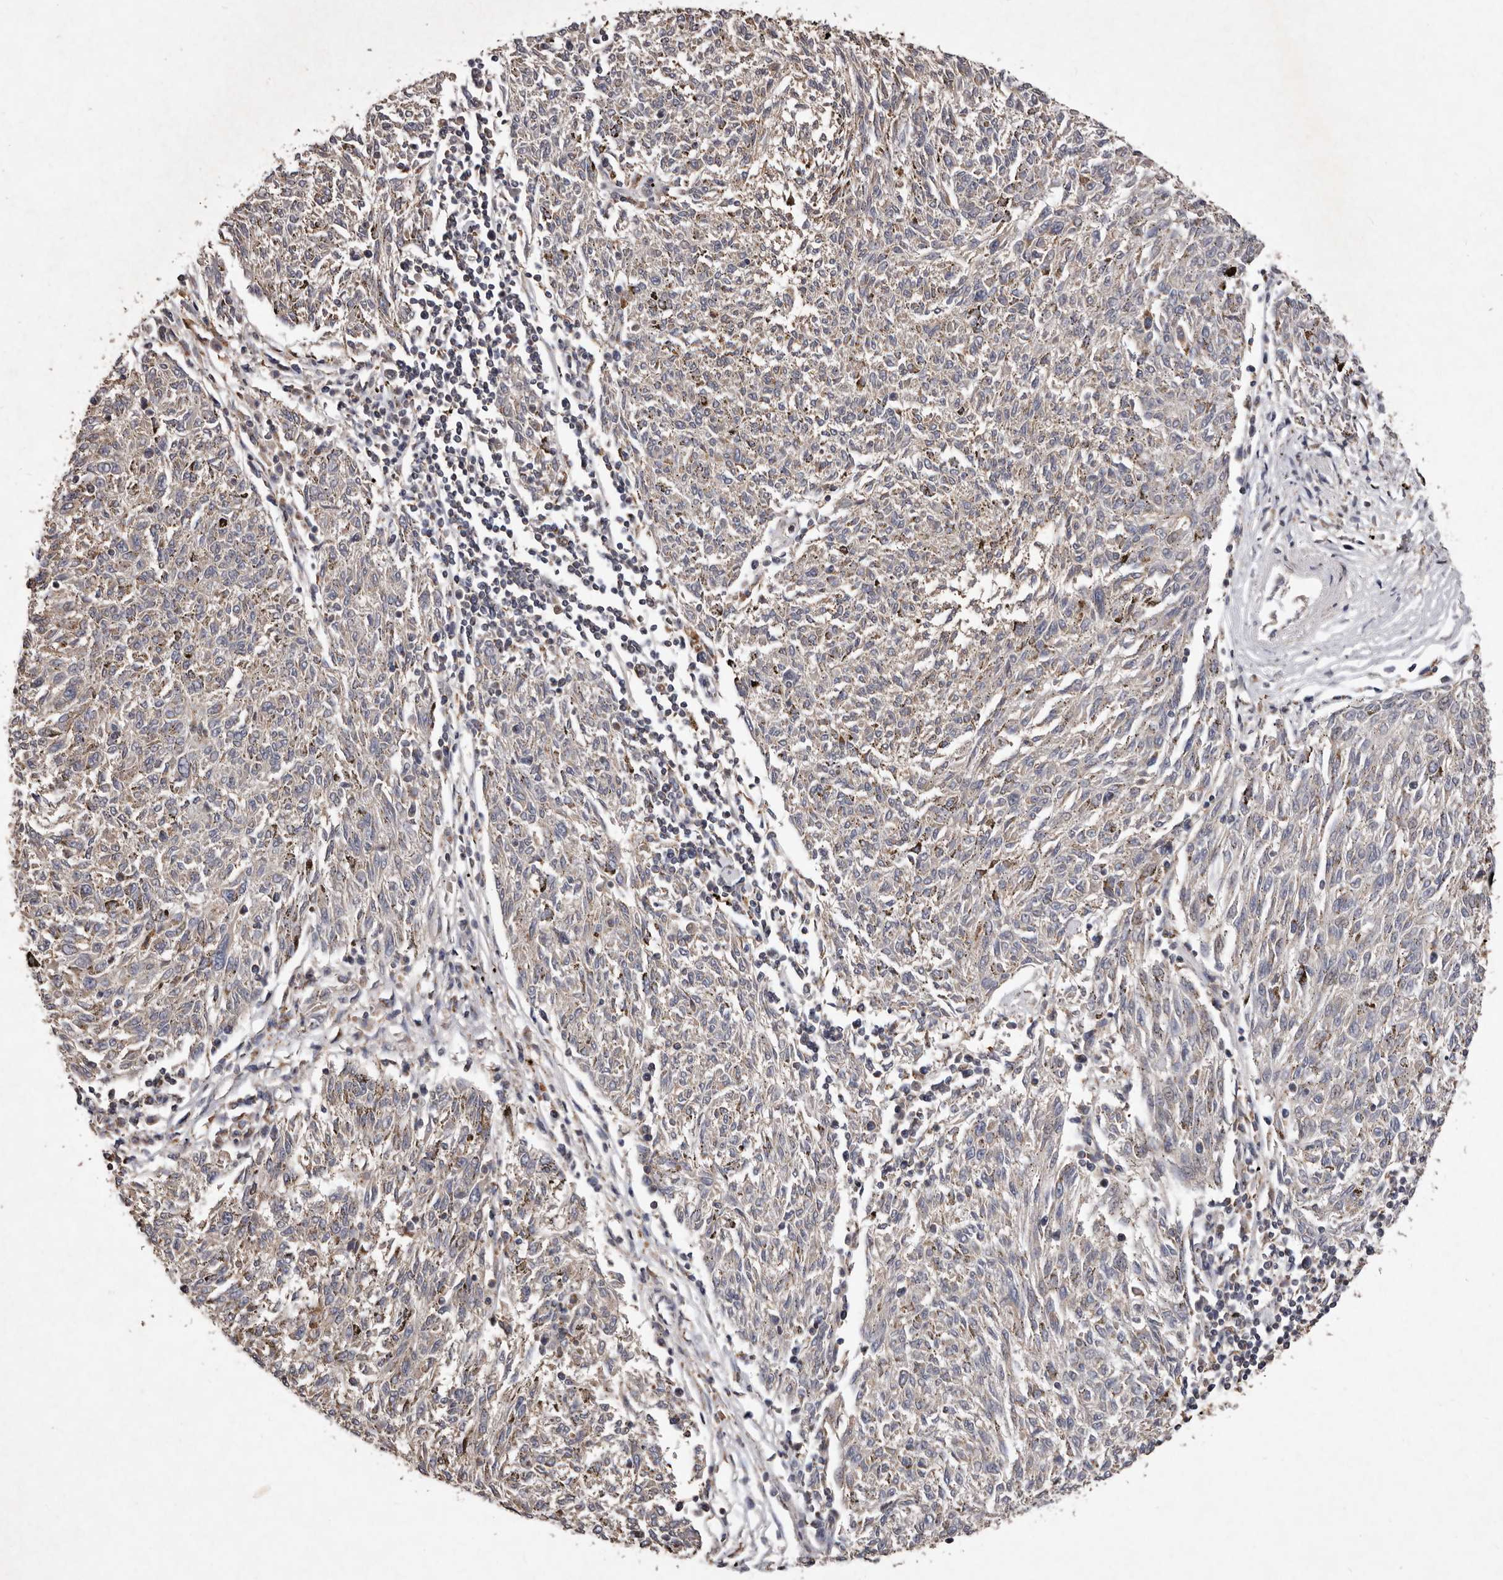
{"staining": {"intensity": "negative", "quantity": "none", "location": "none"}, "tissue": "melanoma", "cell_type": "Tumor cells", "image_type": "cancer", "snomed": [{"axis": "morphology", "description": "Malignant melanoma, NOS"}, {"axis": "topography", "description": "Skin"}], "caption": "This is an immunohistochemistry (IHC) photomicrograph of human malignant melanoma. There is no staining in tumor cells.", "gene": "CXCL14", "patient": {"sex": "female", "age": 72}}